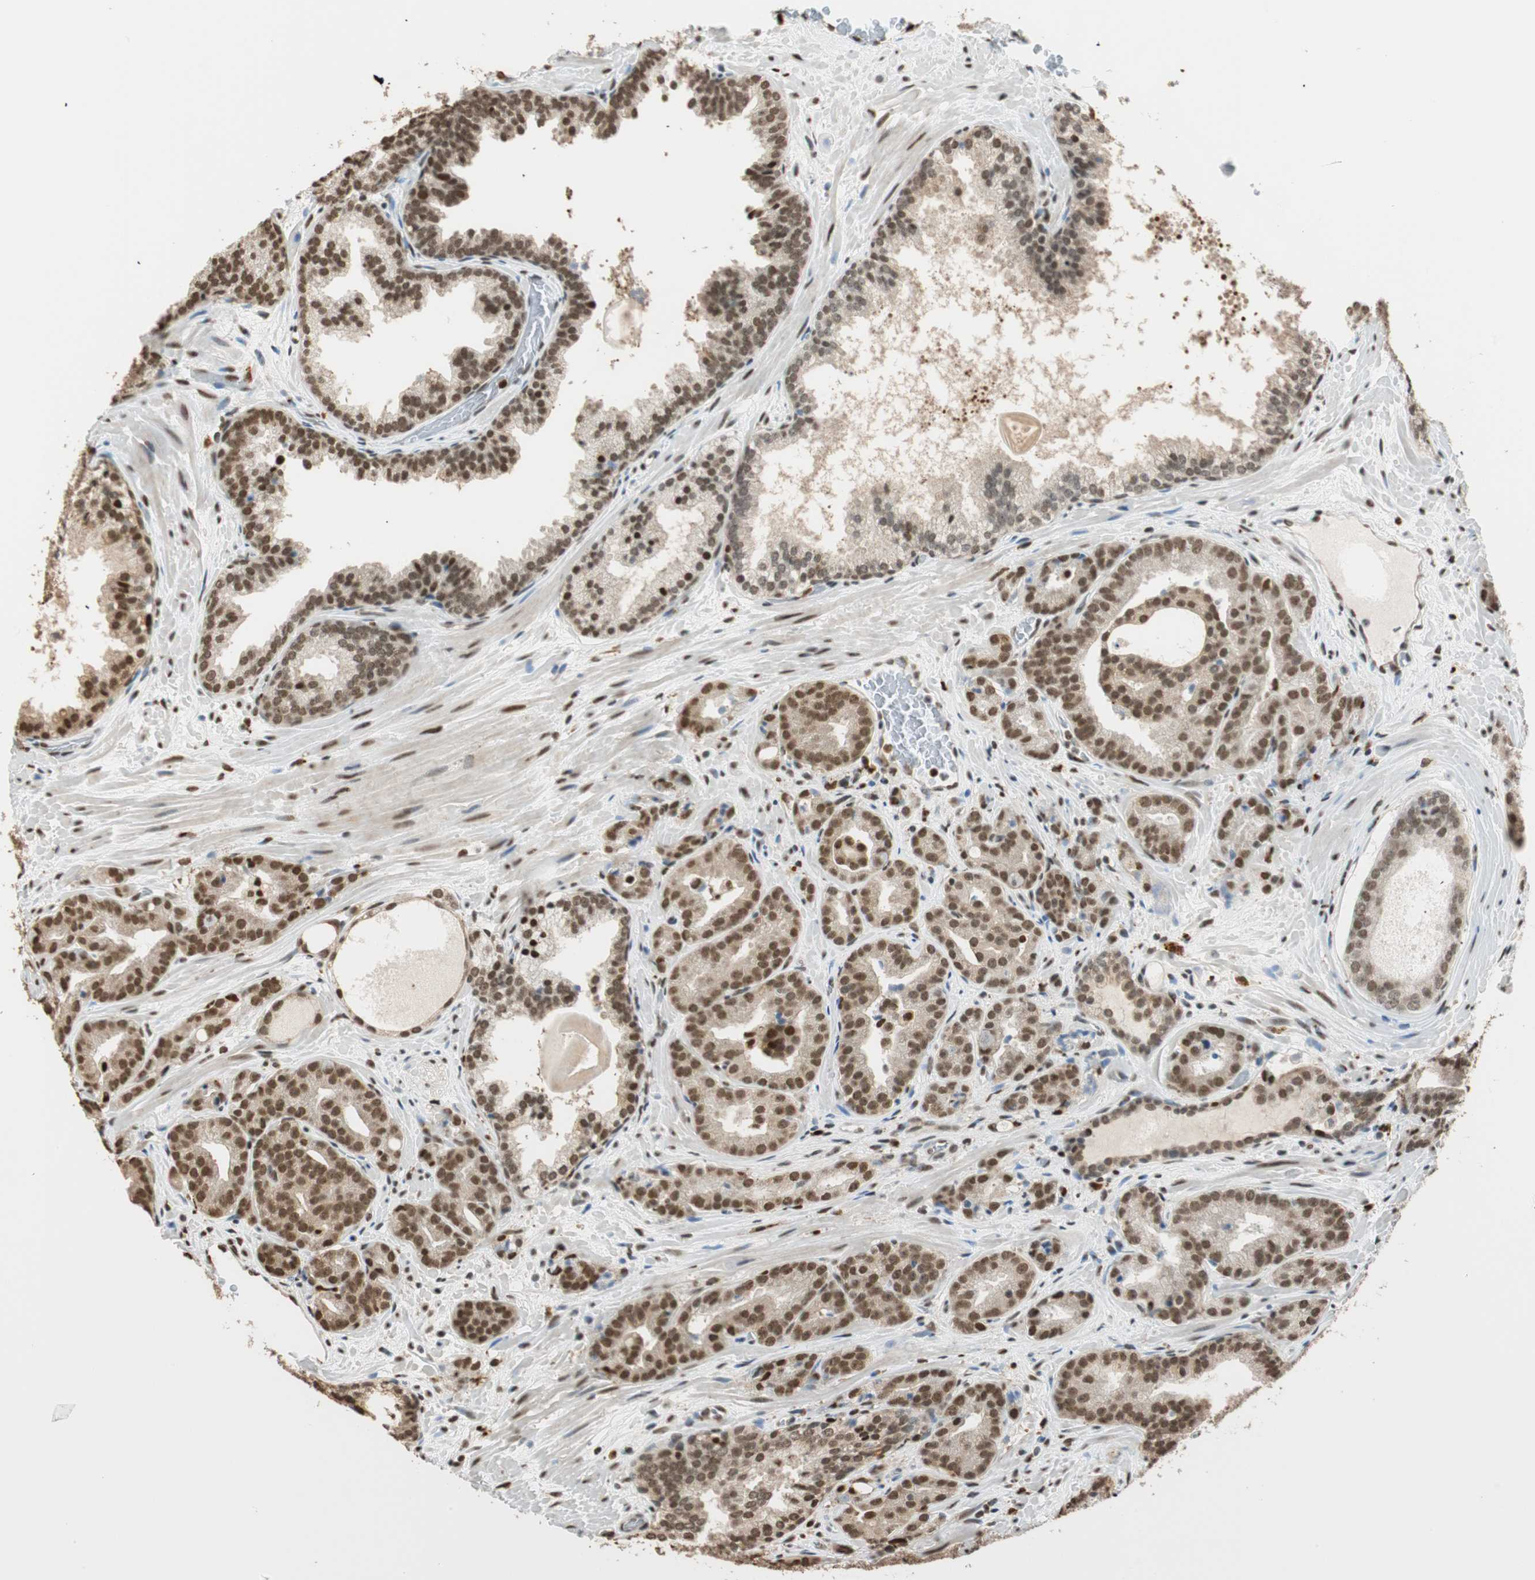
{"staining": {"intensity": "moderate", "quantity": ">75%", "location": "cytoplasmic/membranous,nuclear"}, "tissue": "prostate cancer", "cell_type": "Tumor cells", "image_type": "cancer", "snomed": [{"axis": "morphology", "description": "Adenocarcinoma, Low grade"}, {"axis": "topography", "description": "Prostate"}], "caption": "A medium amount of moderate cytoplasmic/membranous and nuclear positivity is appreciated in about >75% of tumor cells in prostate cancer tissue.", "gene": "FANCG", "patient": {"sex": "male", "age": 63}}